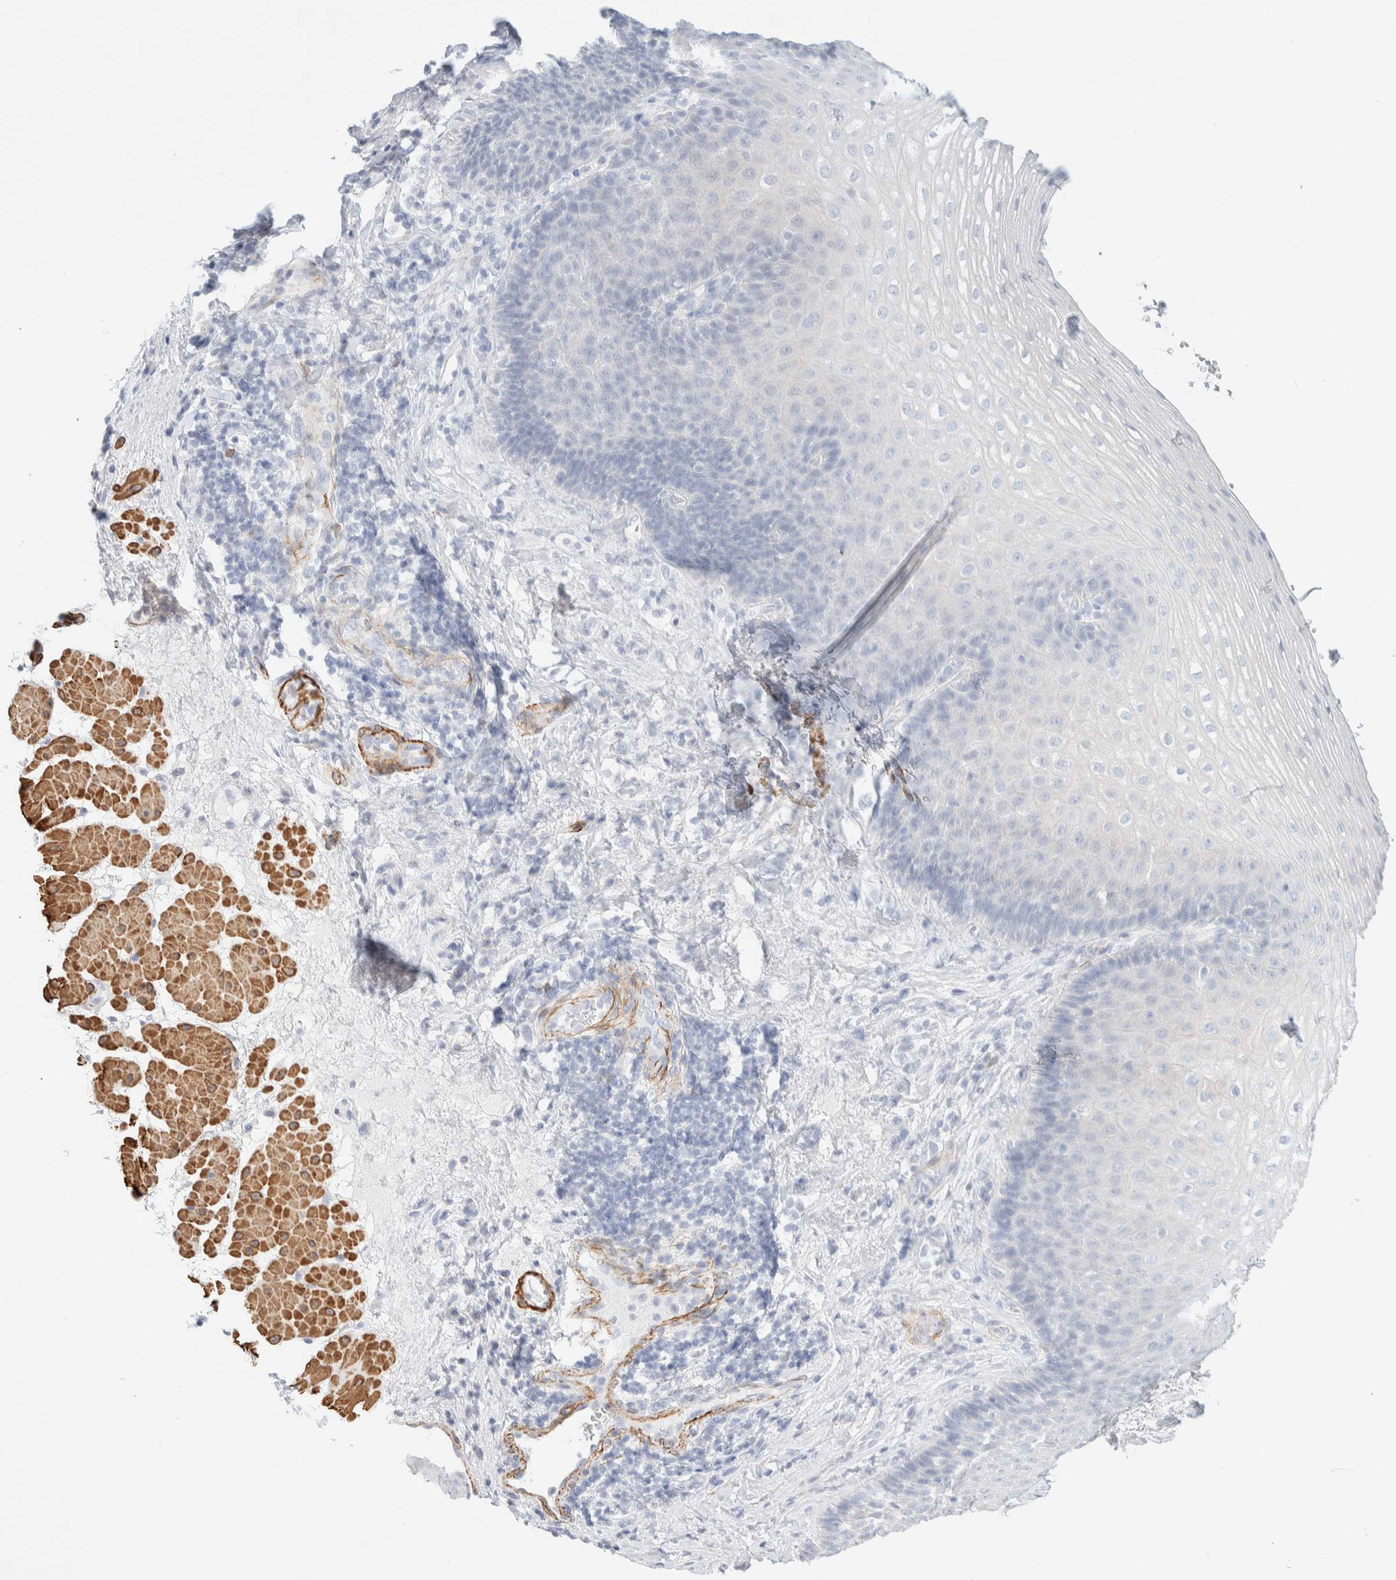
{"staining": {"intensity": "negative", "quantity": "none", "location": "none"}, "tissue": "esophagus", "cell_type": "Squamous epithelial cells", "image_type": "normal", "snomed": [{"axis": "morphology", "description": "Normal tissue, NOS"}, {"axis": "topography", "description": "Esophagus"}], "caption": "Immunohistochemical staining of unremarkable human esophagus exhibits no significant expression in squamous epithelial cells.", "gene": "AFMID", "patient": {"sex": "female", "age": 66}}